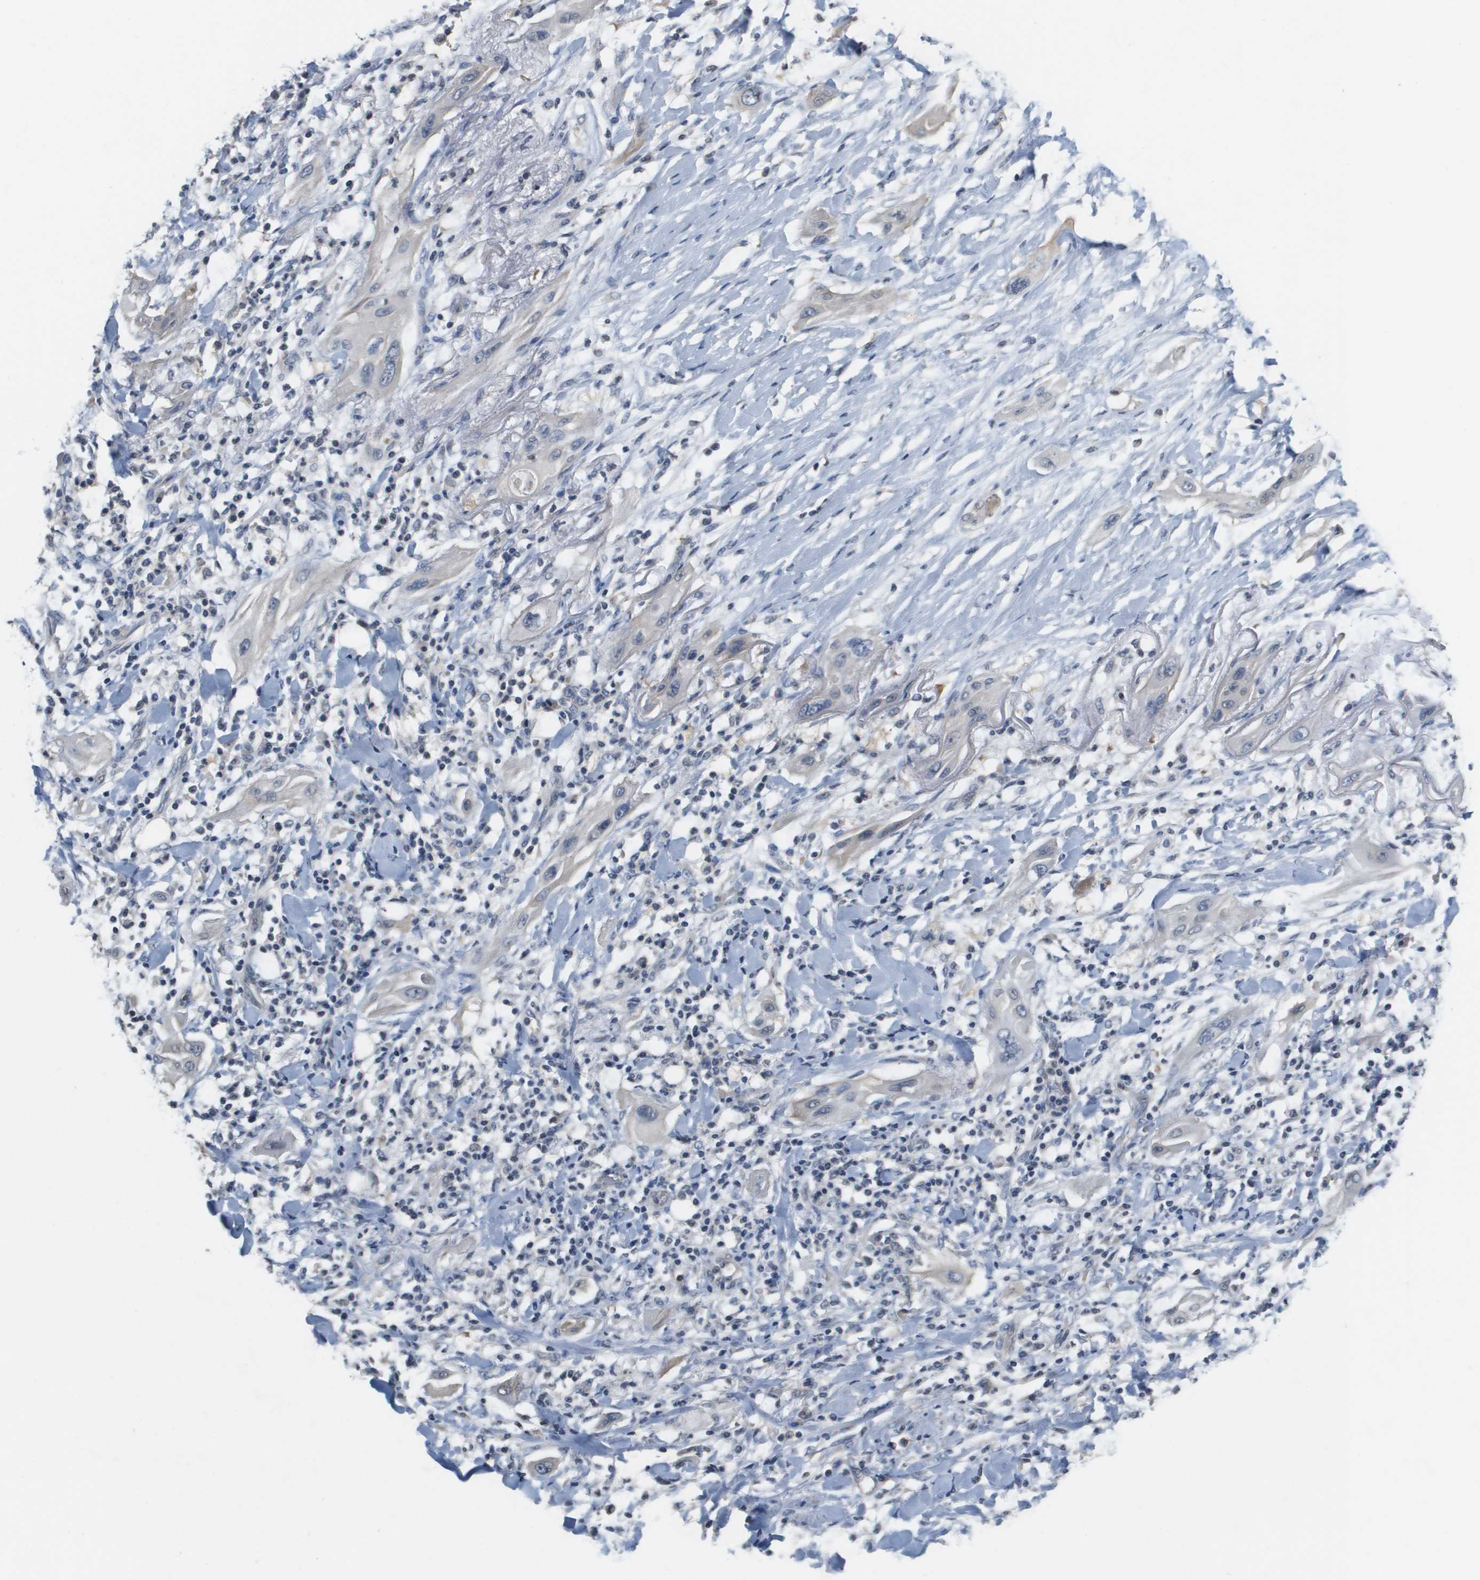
{"staining": {"intensity": "negative", "quantity": "none", "location": "none"}, "tissue": "lung cancer", "cell_type": "Tumor cells", "image_type": "cancer", "snomed": [{"axis": "morphology", "description": "Squamous cell carcinoma, NOS"}, {"axis": "topography", "description": "Lung"}], "caption": "Immunohistochemical staining of lung squamous cell carcinoma displays no significant positivity in tumor cells.", "gene": "CAPN11", "patient": {"sex": "female", "age": 47}}